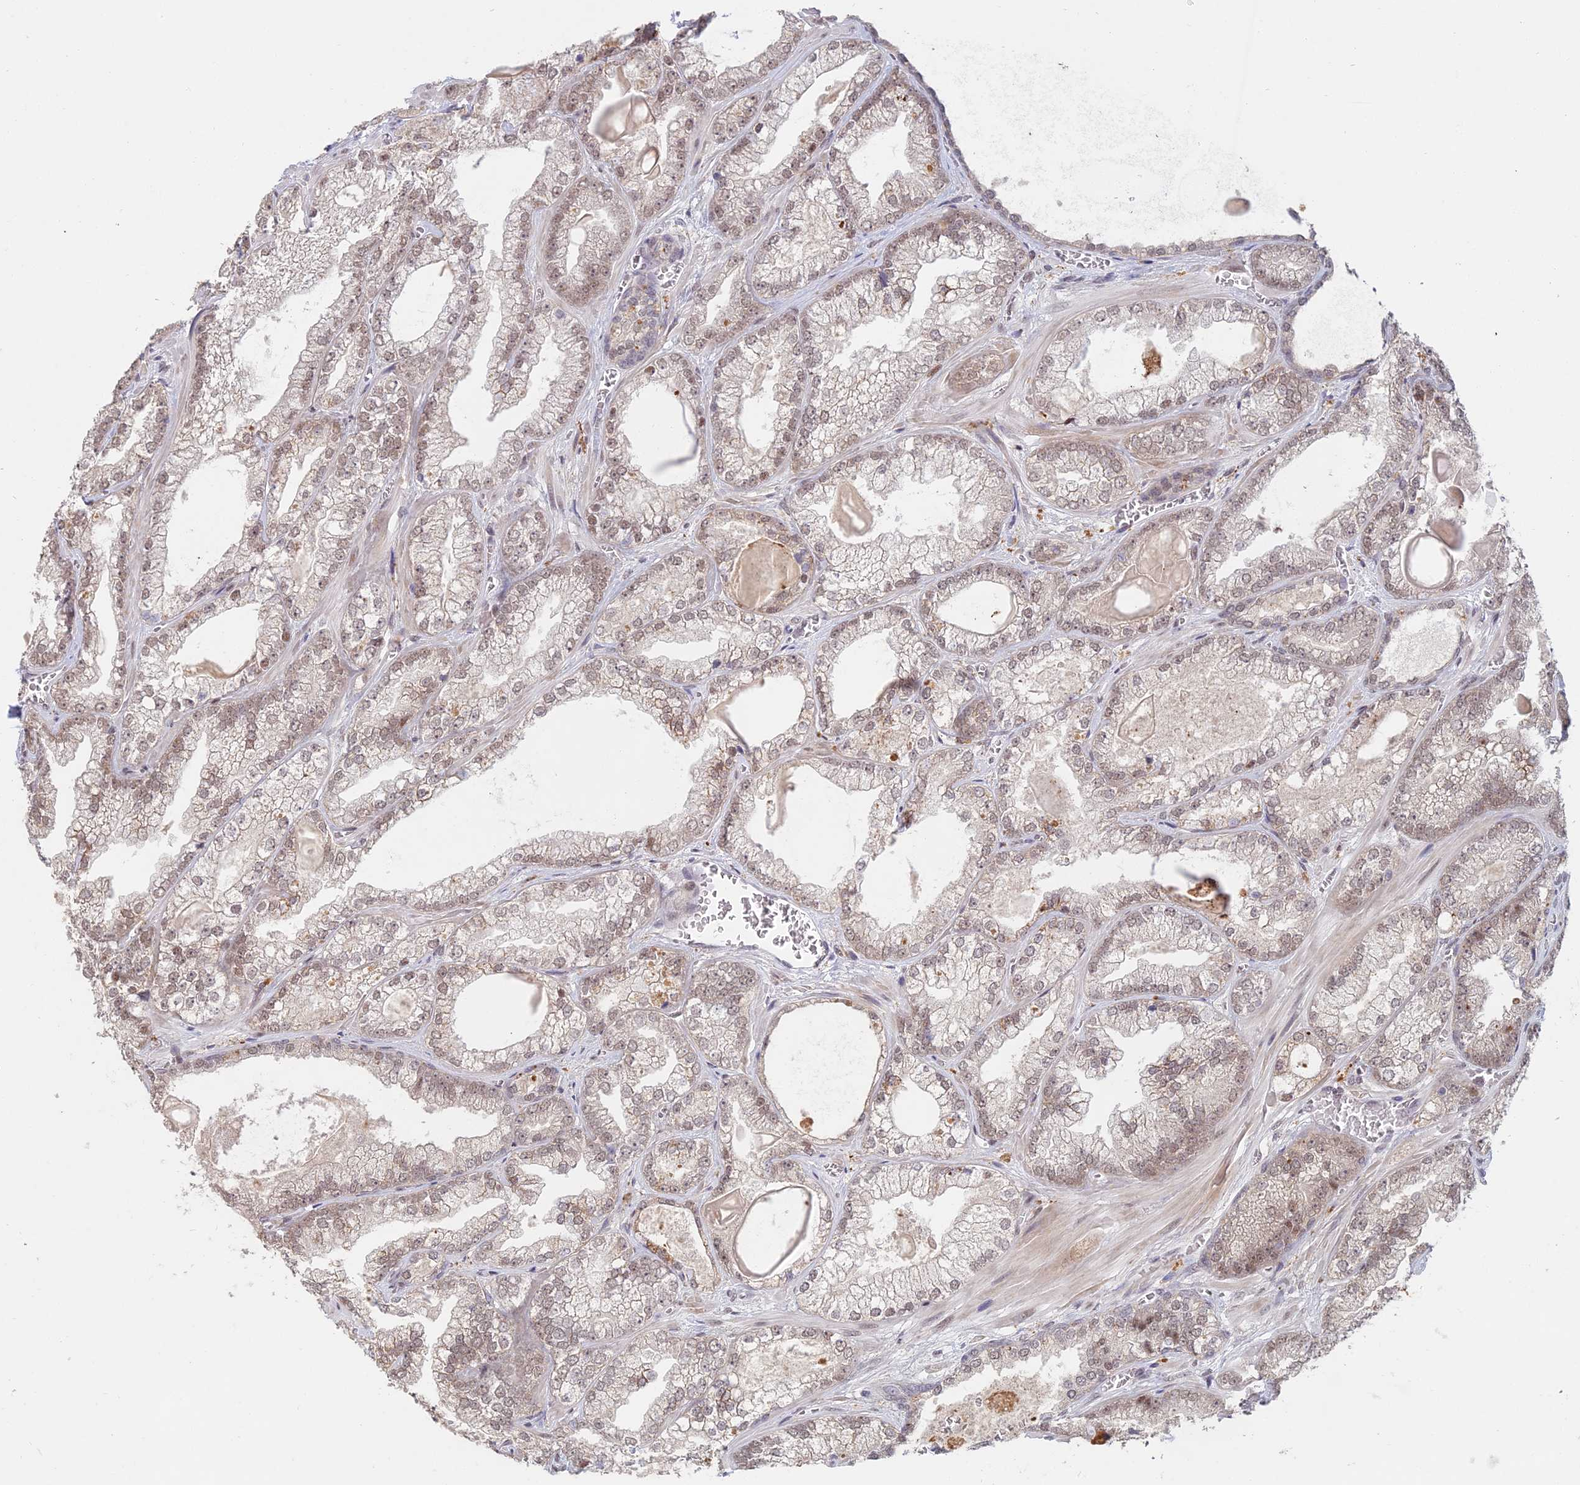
{"staining": {"intensity": "moderate", "quantity": ">75%", "location": "nuclear"}, "tissue": "prostate cancer", "cell_type": "Tumor cells", "image_type": "cancer", "snomed": [{"axis": "morphology", "description": "Adenocarcinoma, Low grade"}, {"axis": "topography", "description": "Prostate"}], "caption": "Prostate cancer stained for a protein demonstrates moderate nuclear positivity in tumor cells.", "gene": "ABHD17A", "patient": {"sex": "male", "age": 57}}